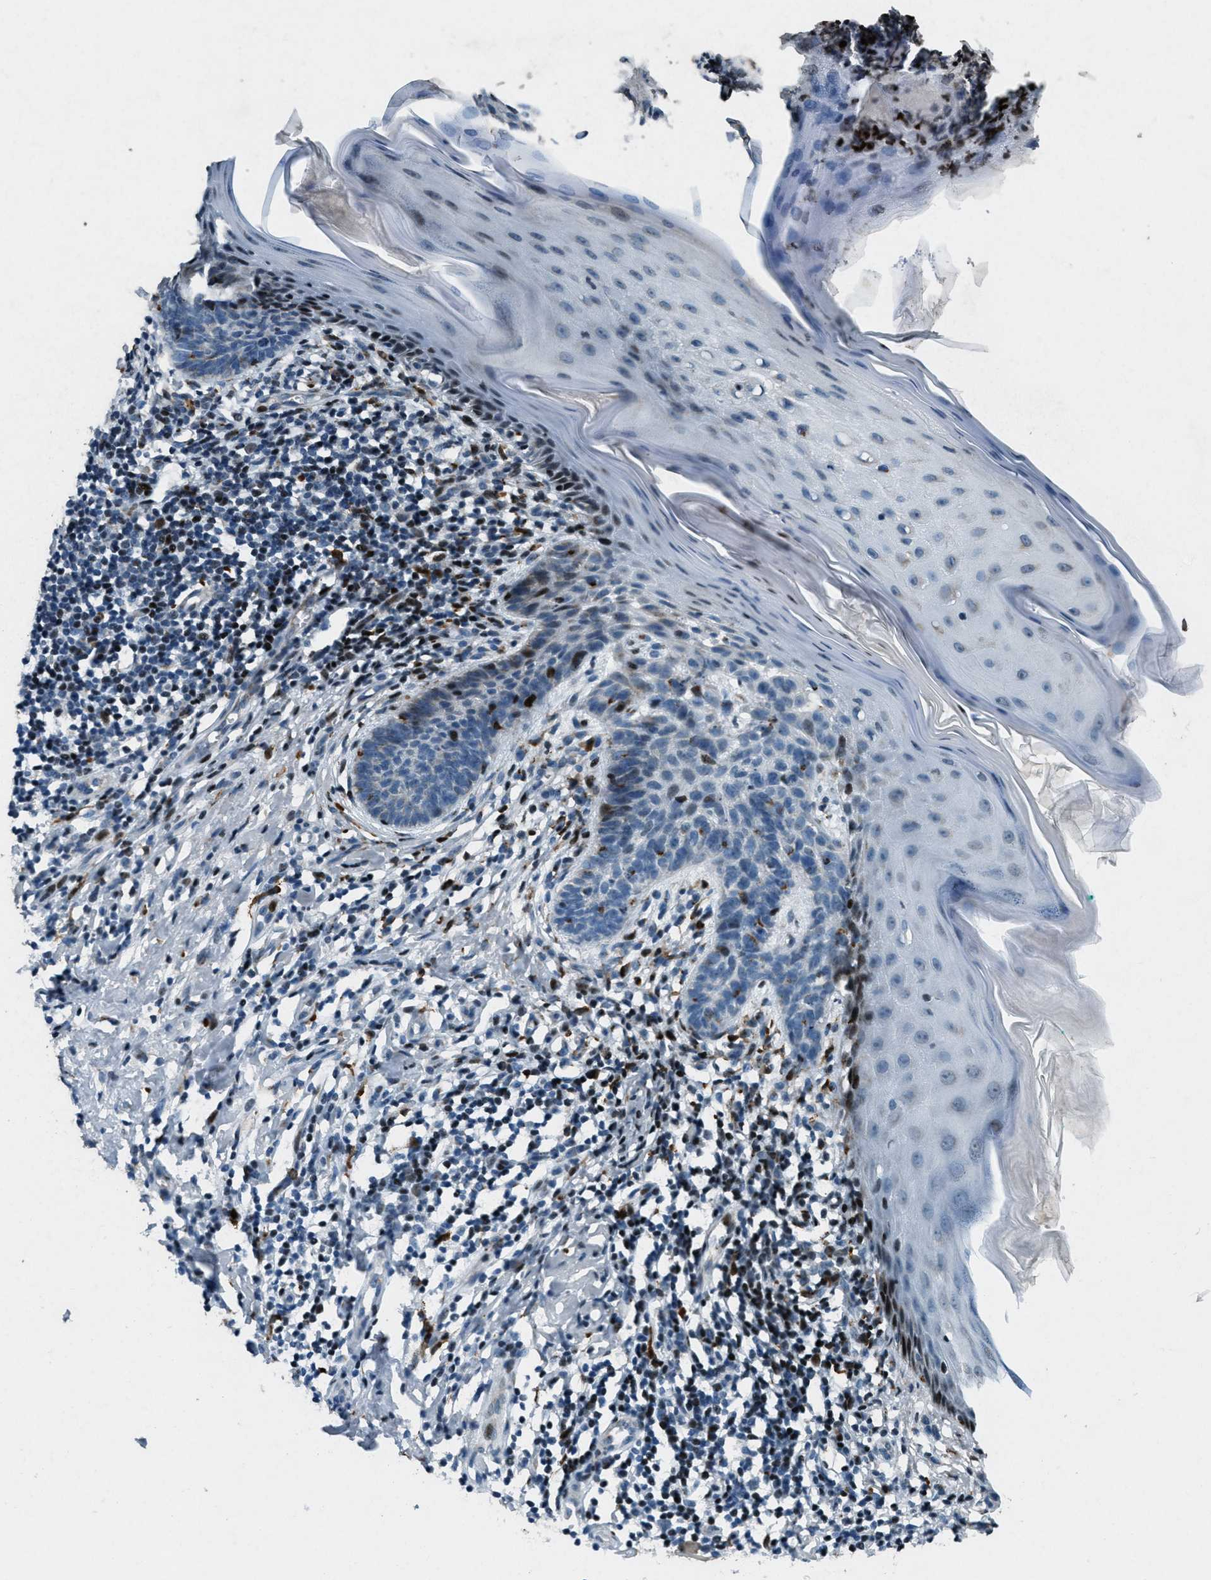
{"staining": {"intensity": "strong", "quantity": "<25%", "location": "nuclear"}, "tissue": "skin cancer", "cell_type": "Tumor cells", "image_type": "cancer", "snomed": [{"axis": "morphology", "description": "Basal cell carcinoma"}, {"axis": "topography", "description": "Skin"}], "caption": "Immunohistochemistry (IHC) of human skin basal cell carcinoma exhibits medium levels of strong nuclear expression in approximately <25% of tumor cells. (DAB (3,3'-diaminobenzidine) IHC, brown staining for protein, blue staining for nuclei).", "gene": "GPC6", "patient": {"sex": "male", "age": 60}}